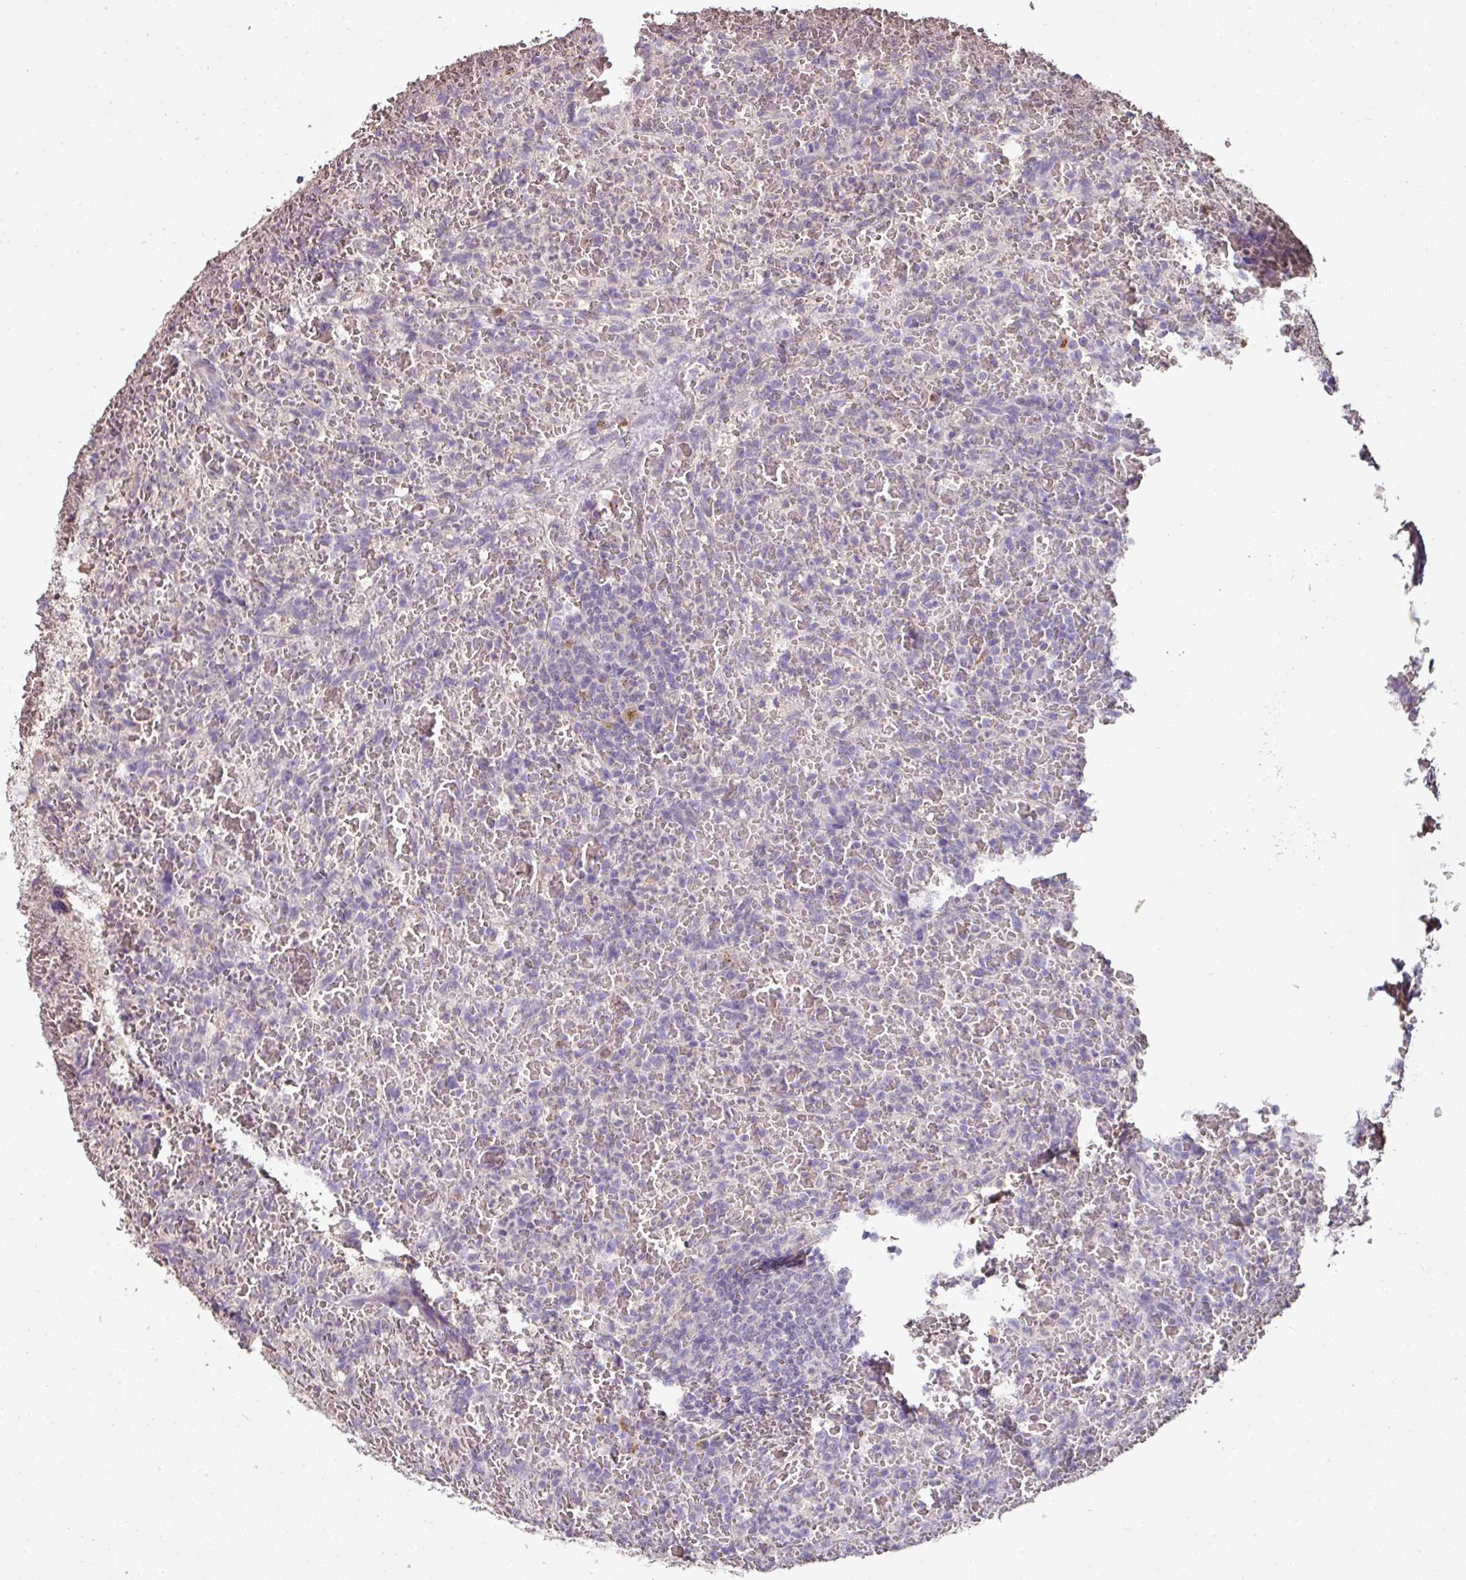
{"staining": {"intensity": "negative", "quantity": "none", "location": "none"}, "tissue": "lymphoma", "cell_type": "Tumor cells", "image_type": "cancer", "snomed": [{"axis": "morphology", "description": "Malignant lymphoma, non-Hodgkin's type, Low grade"}, {"axis": "topography", "description": "Spleen"}], "caption": "A histopathology image of human malignant lymphoma, non-Hodgkin's type (low-grade) is negative for staining in tumor cells.", "gene": "JPH2", "patient": {"sex": "female", "age": 64}}